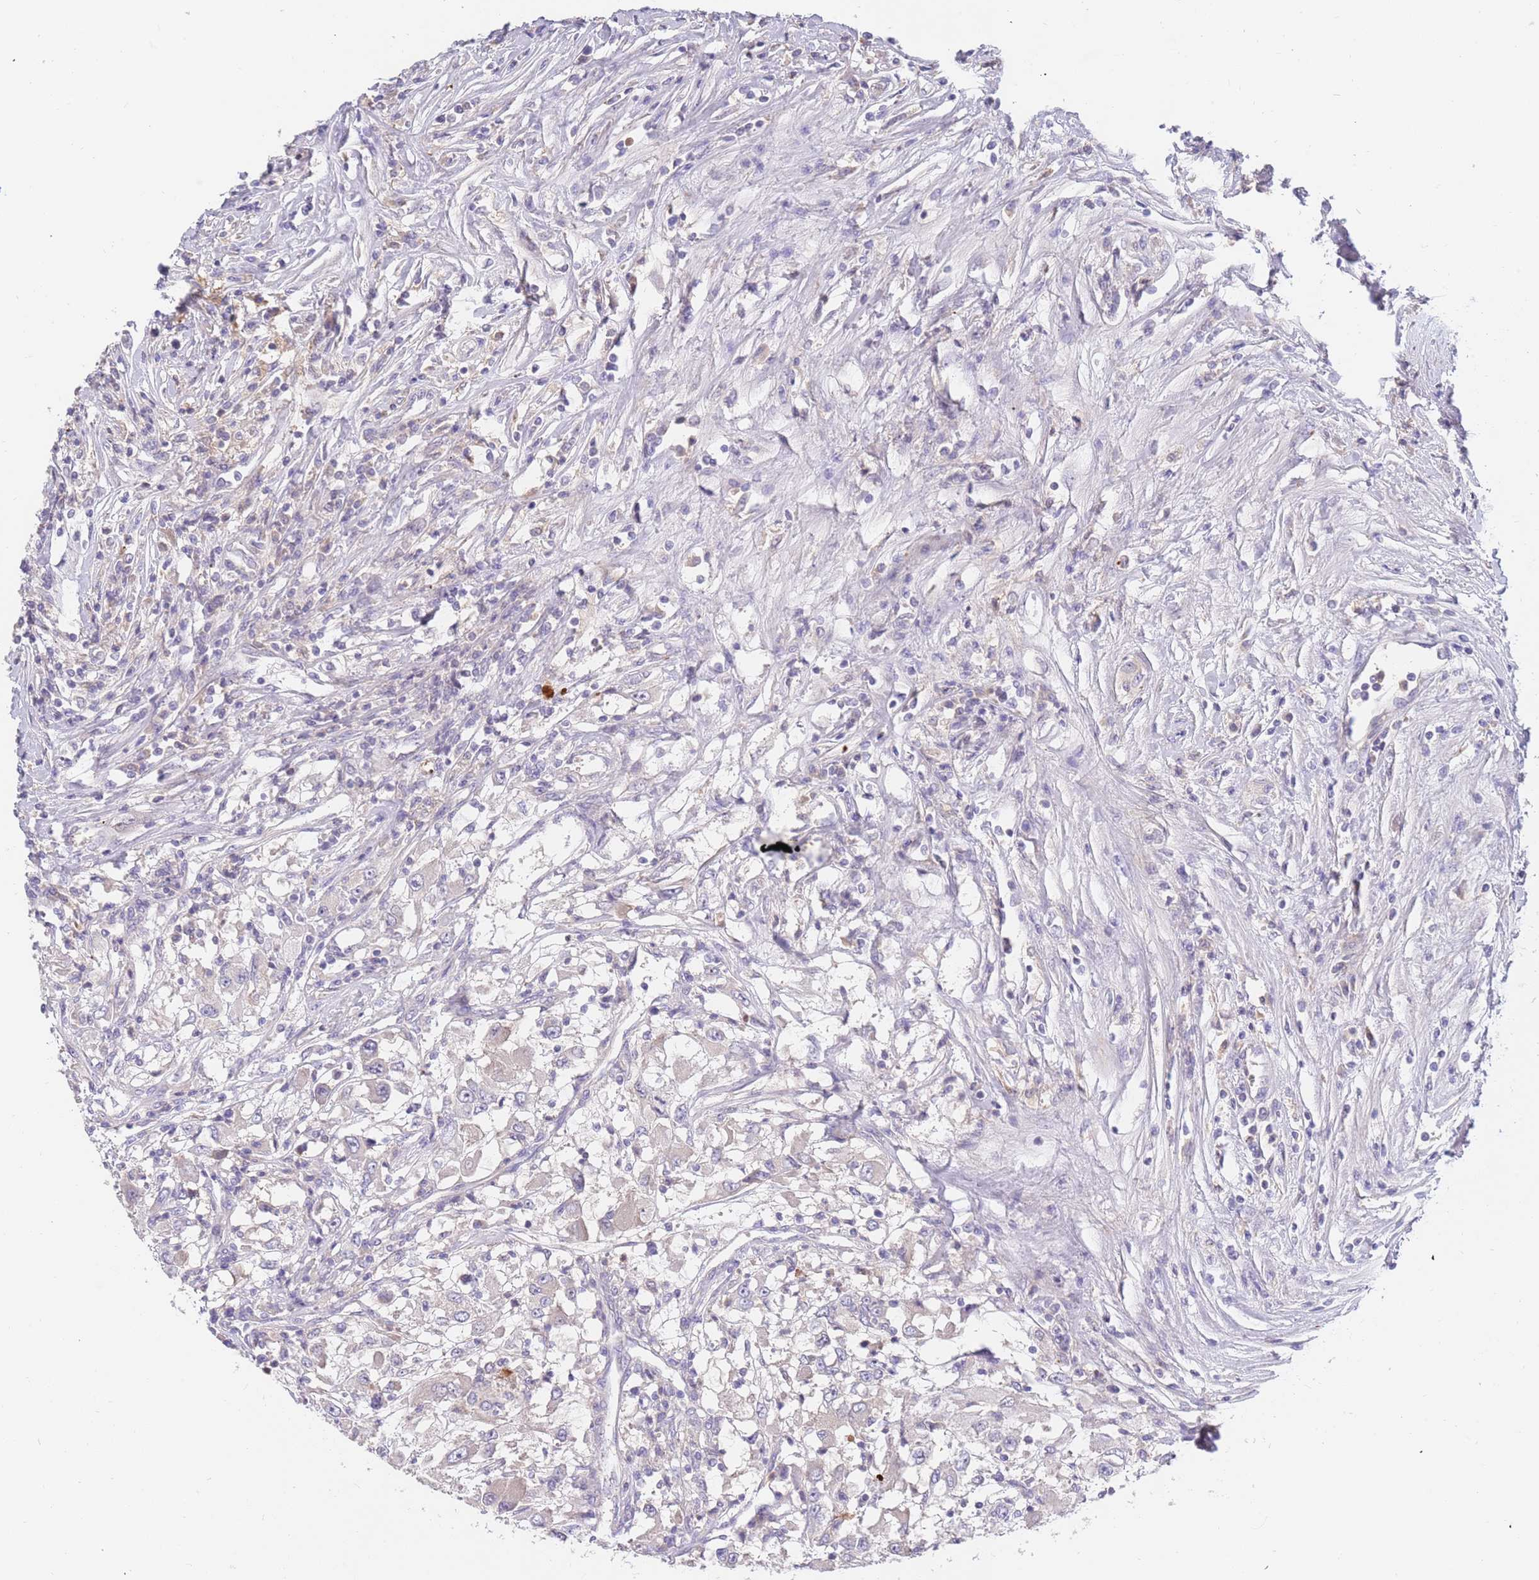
{"staining": {"intensity": "negative", "quantity": "none", "location": "none"}, "tissue": "renal cancer", "cell_type": "Tumor cells", "image_type": "cancer", "snomed": [{"axis": "morphology", "description": "Adenocarcinoma, NOS"}, {"axis": "topography", "description": "Kidney"}], "caption": "This micrograph is of adenocarcinoma (renal) stained with immunohistochemistry to label a protein in brown with the nuclei are counter-stained blue. There is no staining in tumor cells. (Brightfield microscopy of DAB (3,3'-diaminobenzidine) IHC at high magnification).", "gene": "BORCS5", "patient": {"sex": "female", "age": 67}}